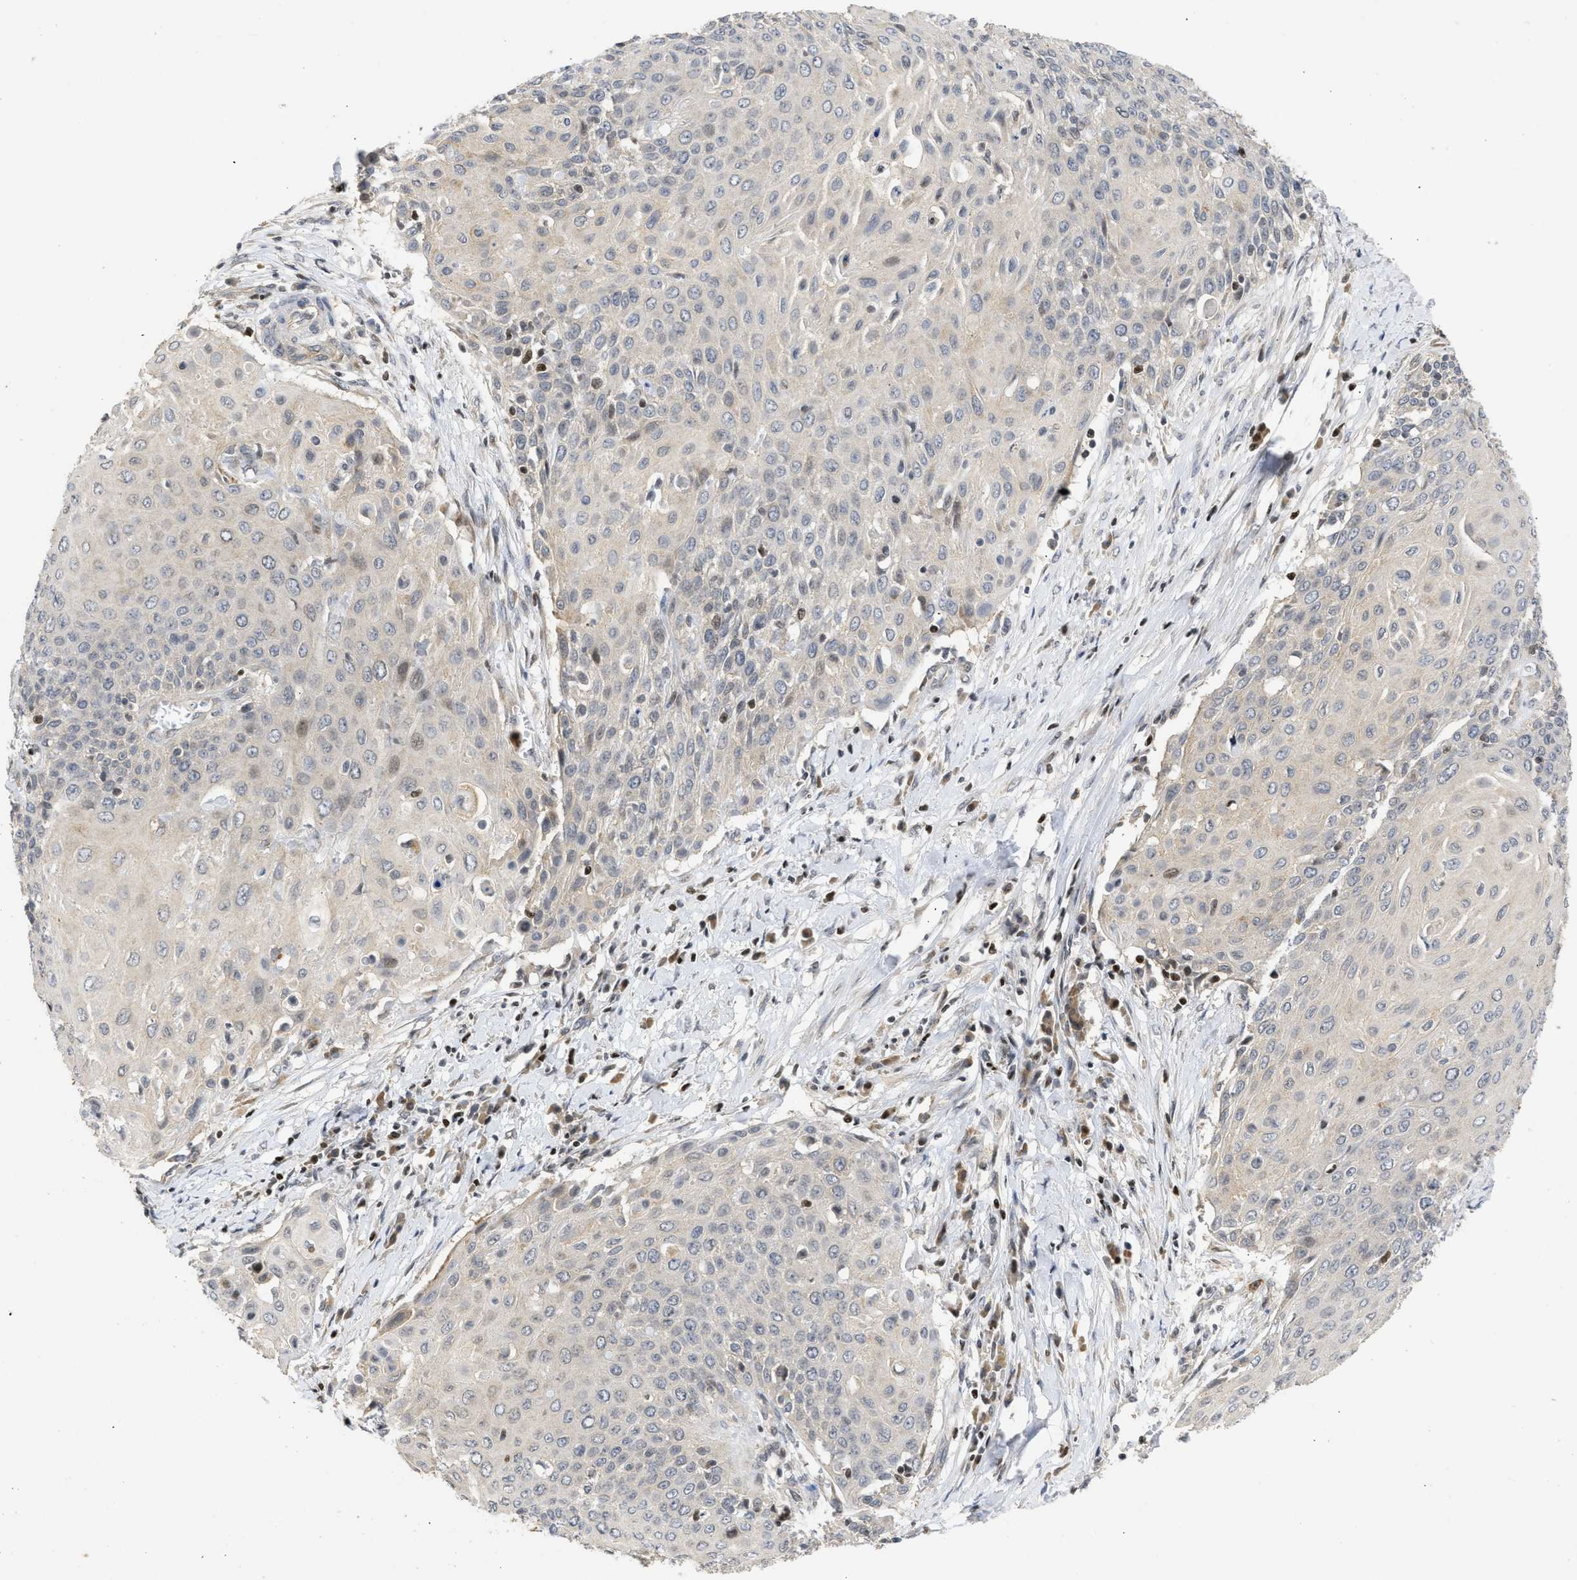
{"staining": {"intensity": "negative", "quantity": "none", "location": "none"}, "tissue": "cervical cancer", "cell_type": "Tumor cells", "image_type": "cancer", "snomed": [{"axis": "morphology", "description": "Squamous cell carcinoma, NOS"}, {"axis": "topography", "description": "Cervix"}], "caption": "A high-resolution photomicrograph shows immunohistochemistry staining of squamous cell carcinoma (cervical), which shows no significant positivity in tumor cells. The staining is performed using DAB brown chromogen with nuclei counter-stained in using hematoxylin.", "gene": "ENSG00000142539", "patient": {"sex": "female", "age": 39}}